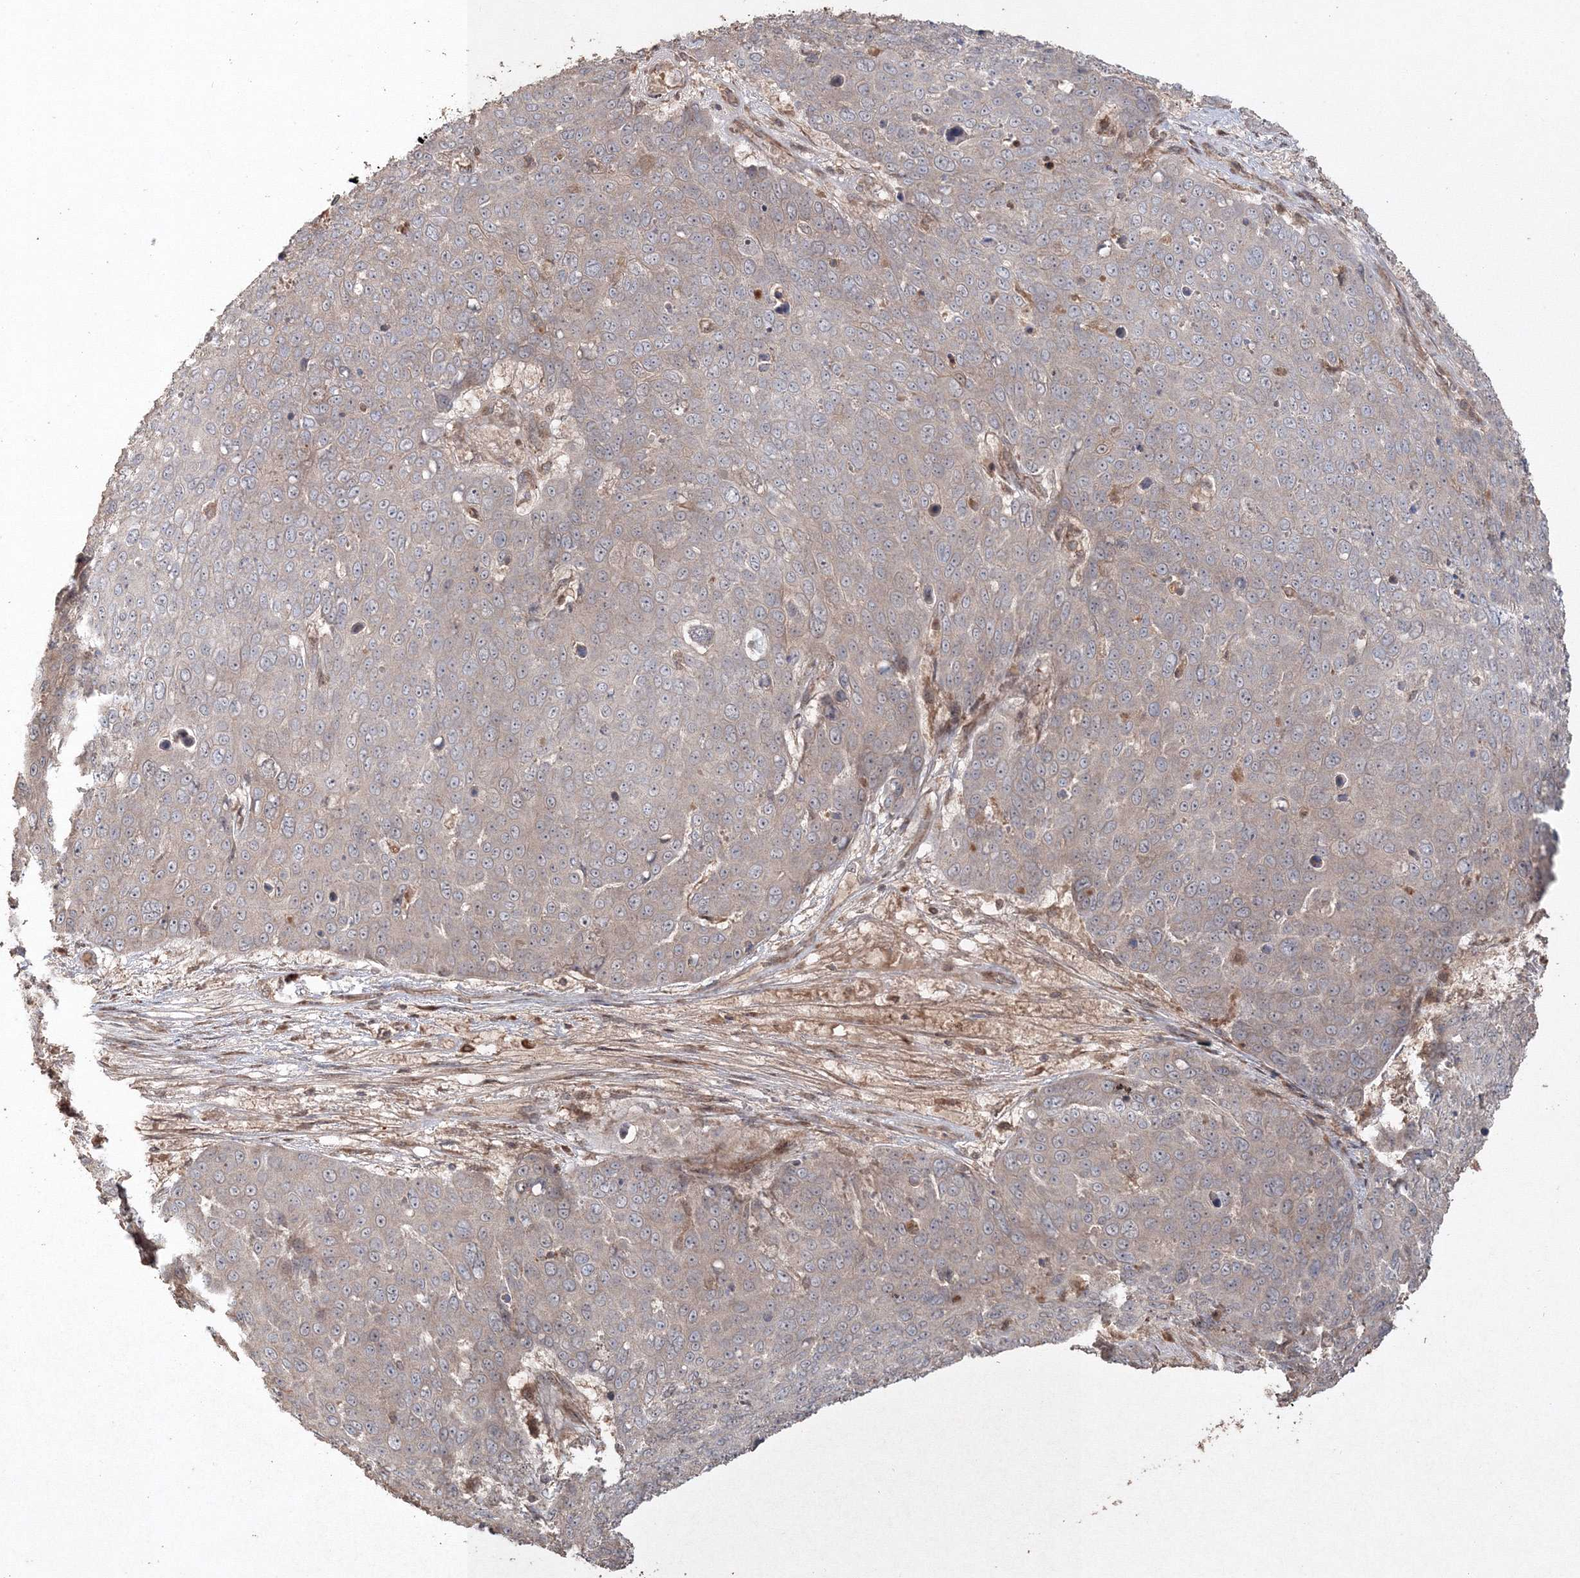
{"staining": {"intensity": "weak", "quantity": "<25%", "location": "cytoplasmic/membranous"}, "tissue": "skin cancer", "cell_type": "Tumor cells", "image_type": "cancer", "snomed": [{"axis": "morphology", "description": "Squamous cell carcinoma, NOS"}, {"axis": "topography", "description": "Skin"}], "caption": "Skin squamous cell carcinoma was stained to show a protein in brown. There is no significant positivity in tumor cells. (DAB immunohistochemistry (IHC) with hematoxylin counter stain).", "gene": "ANAPC16", "patient": {"sex": "male", "age": 71}}